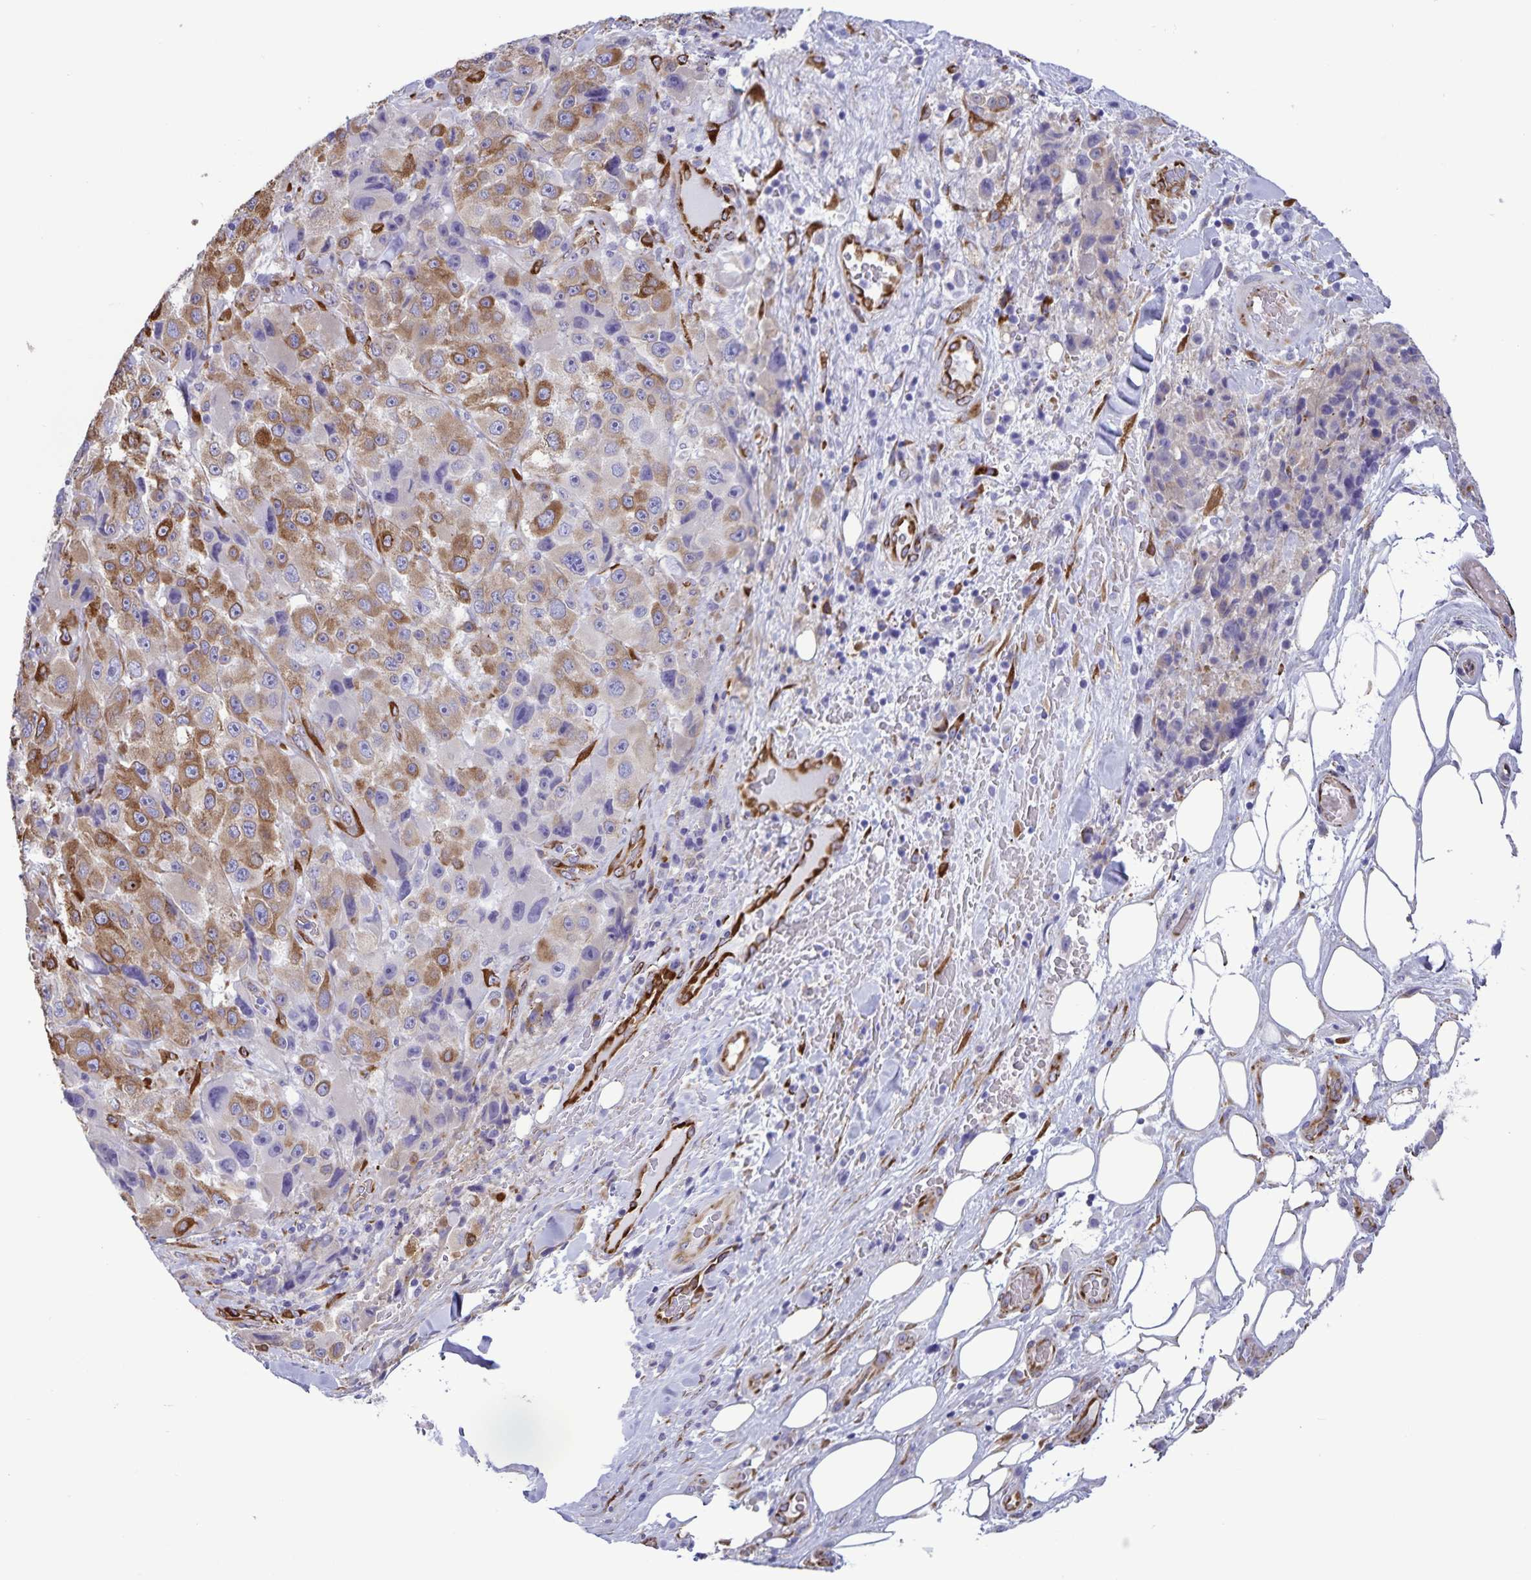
{"staining": {"intensity": "moderate", "quantity": "25%-75%", "location": "cytoplasmic/membranous"}, "tissue": "melanoma", "cell_type": "Tumor cells", "image_type": "cancer", "snomed": [{"axis": "morphology", "description": "Malignant melanoma, Metastatic site"}, {"axis": "topography", "description": "Lymph node"}], "caption": "Melanoma stained with a brown dye reveals moderate cytoplasmic/membranous positive expression in about 25%-75% of tumor cells.", "gene": "RCN1", "patient": {"sex": "male", "age": 62}}